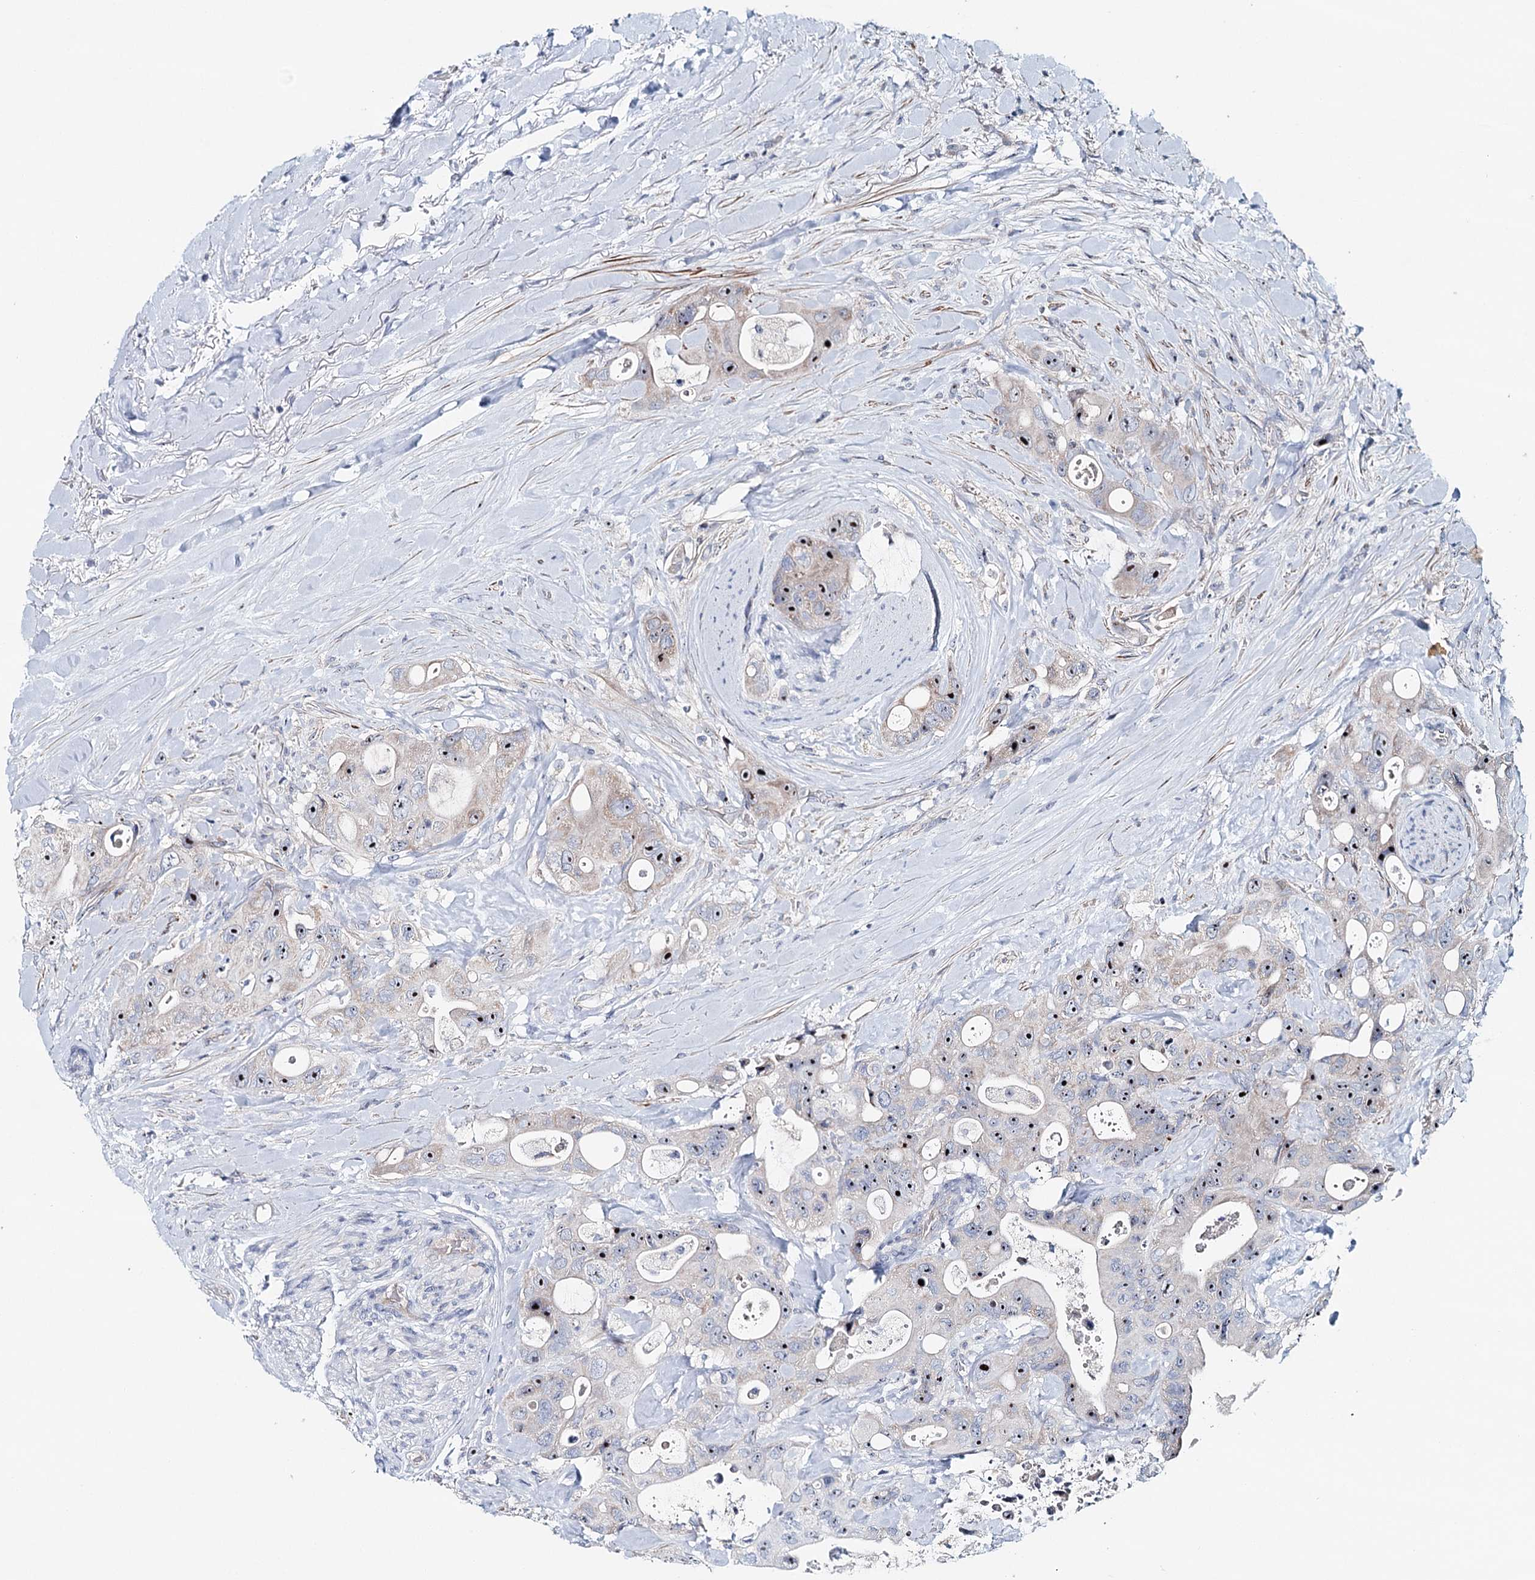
{"staining": {"intensity": "moderate", "quantity": "25%-75%", "location": "nuclear"}, "tissue": "colorectal cancer", "cell_type": "Tumor cells", "image_type": "cancer", "snomed": [{"axis": "morphology", "description": "Adenocarcinoma, NOS"}, {"axis": "topography", "description": "Colon"}], "caption": "Adenocarcinoma (colorectal) stained with a brown dye shows moderate nuclear positive staining in about 25%-75% of tumor cells.", "gene": "RBM43", "patient": {"sex": "female", "age": 46}}